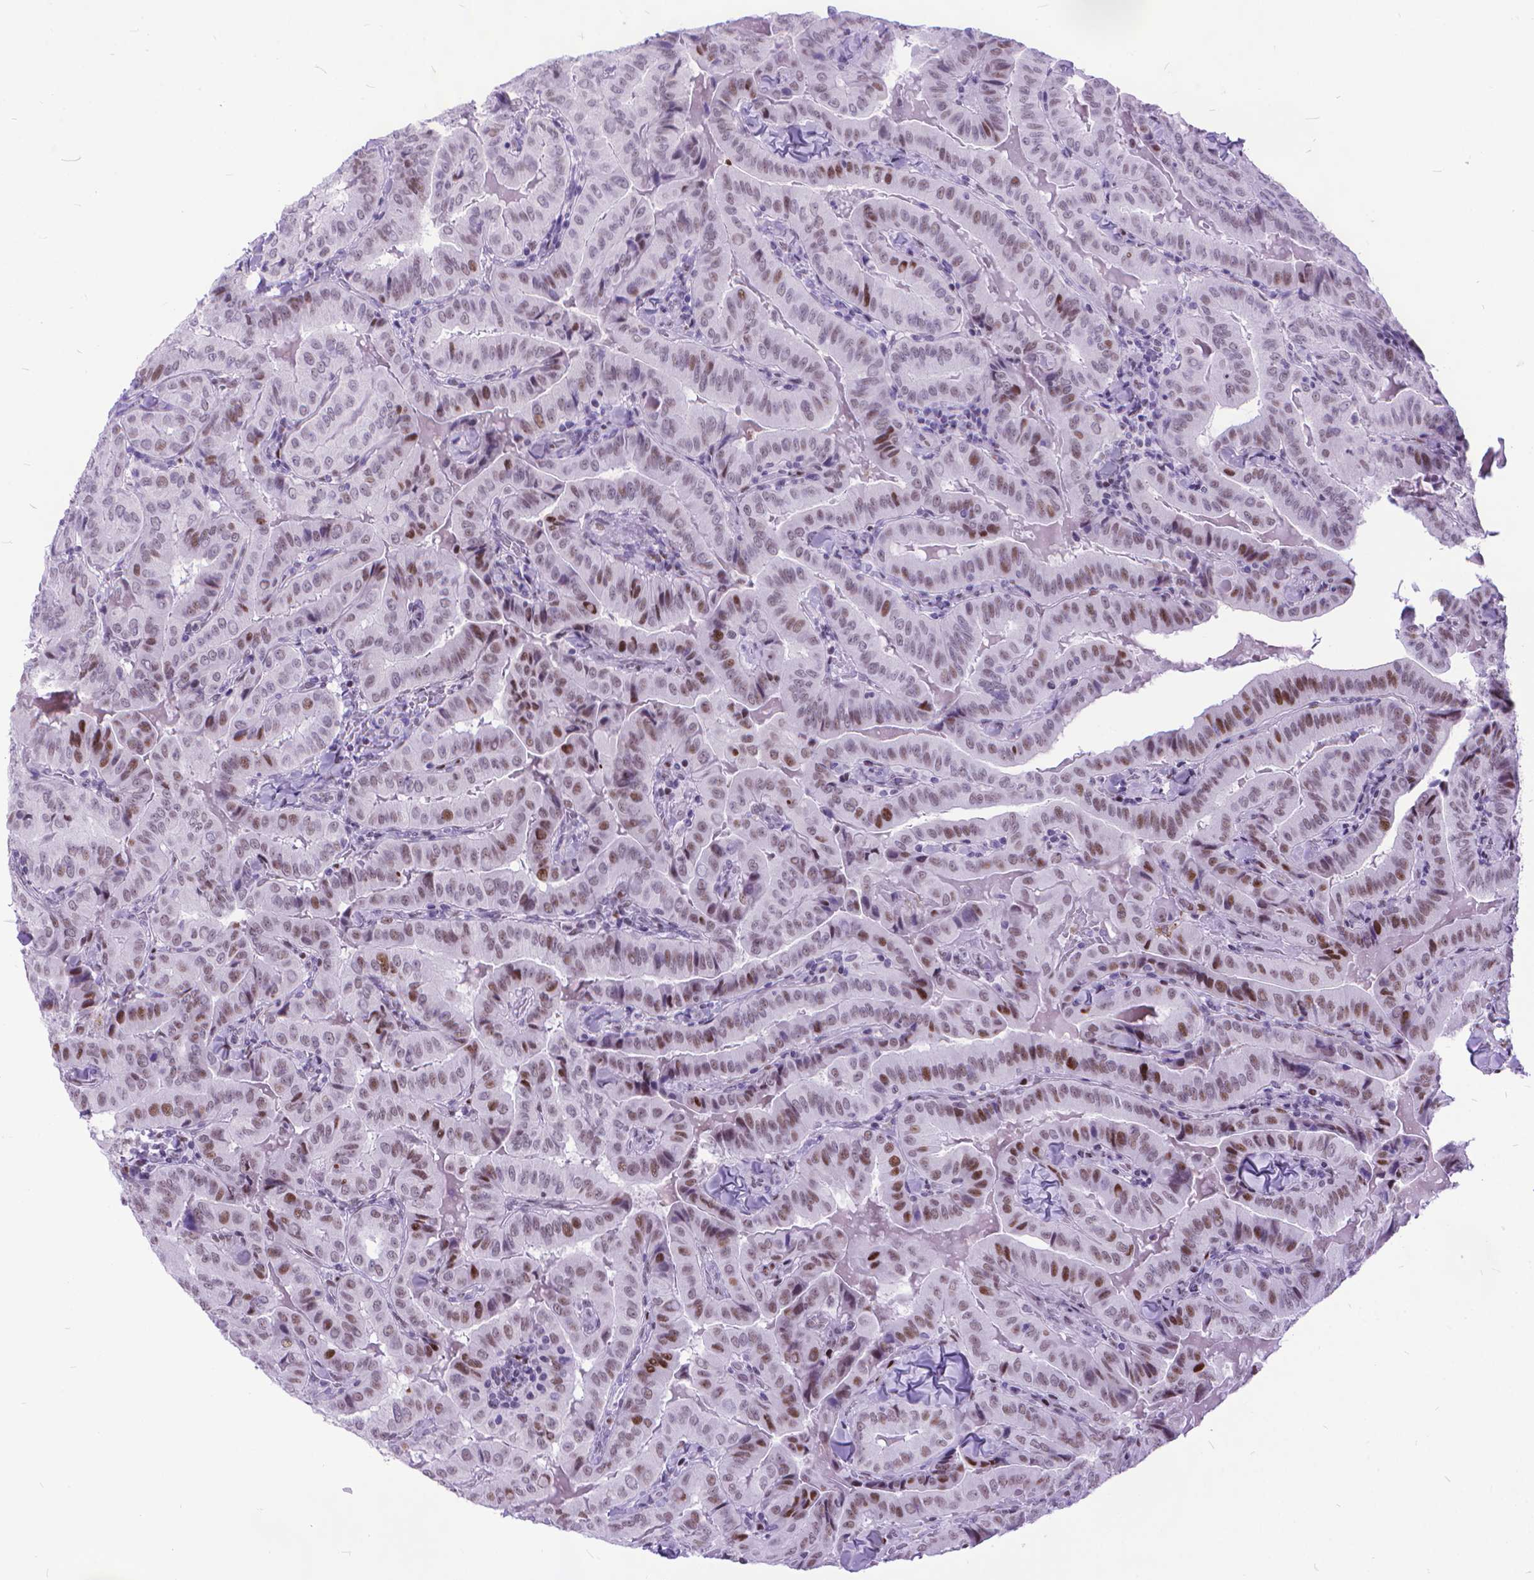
{"staining": {"intensity": "moderate", "quantity": "25%-75%", "location": "nuclear"}, "tissue": "thyroid cancer", "cell_type": "Tumor cells", "image_type": "cancer", "snomed": [{"axis": "morphology", "description": "Papillary adenocarcinoma, NOS"}, {"axis": "topography", "description": "Thyroid gland"}], "caption": "Thyroid papillary adenocarcinoma stained for a protein (brown) exhibits moderate nuclear positive positivity in about 25%-75% of tumor cells.", "gene": "POLE4", "patient": {"sex": "female", "age": 68}}